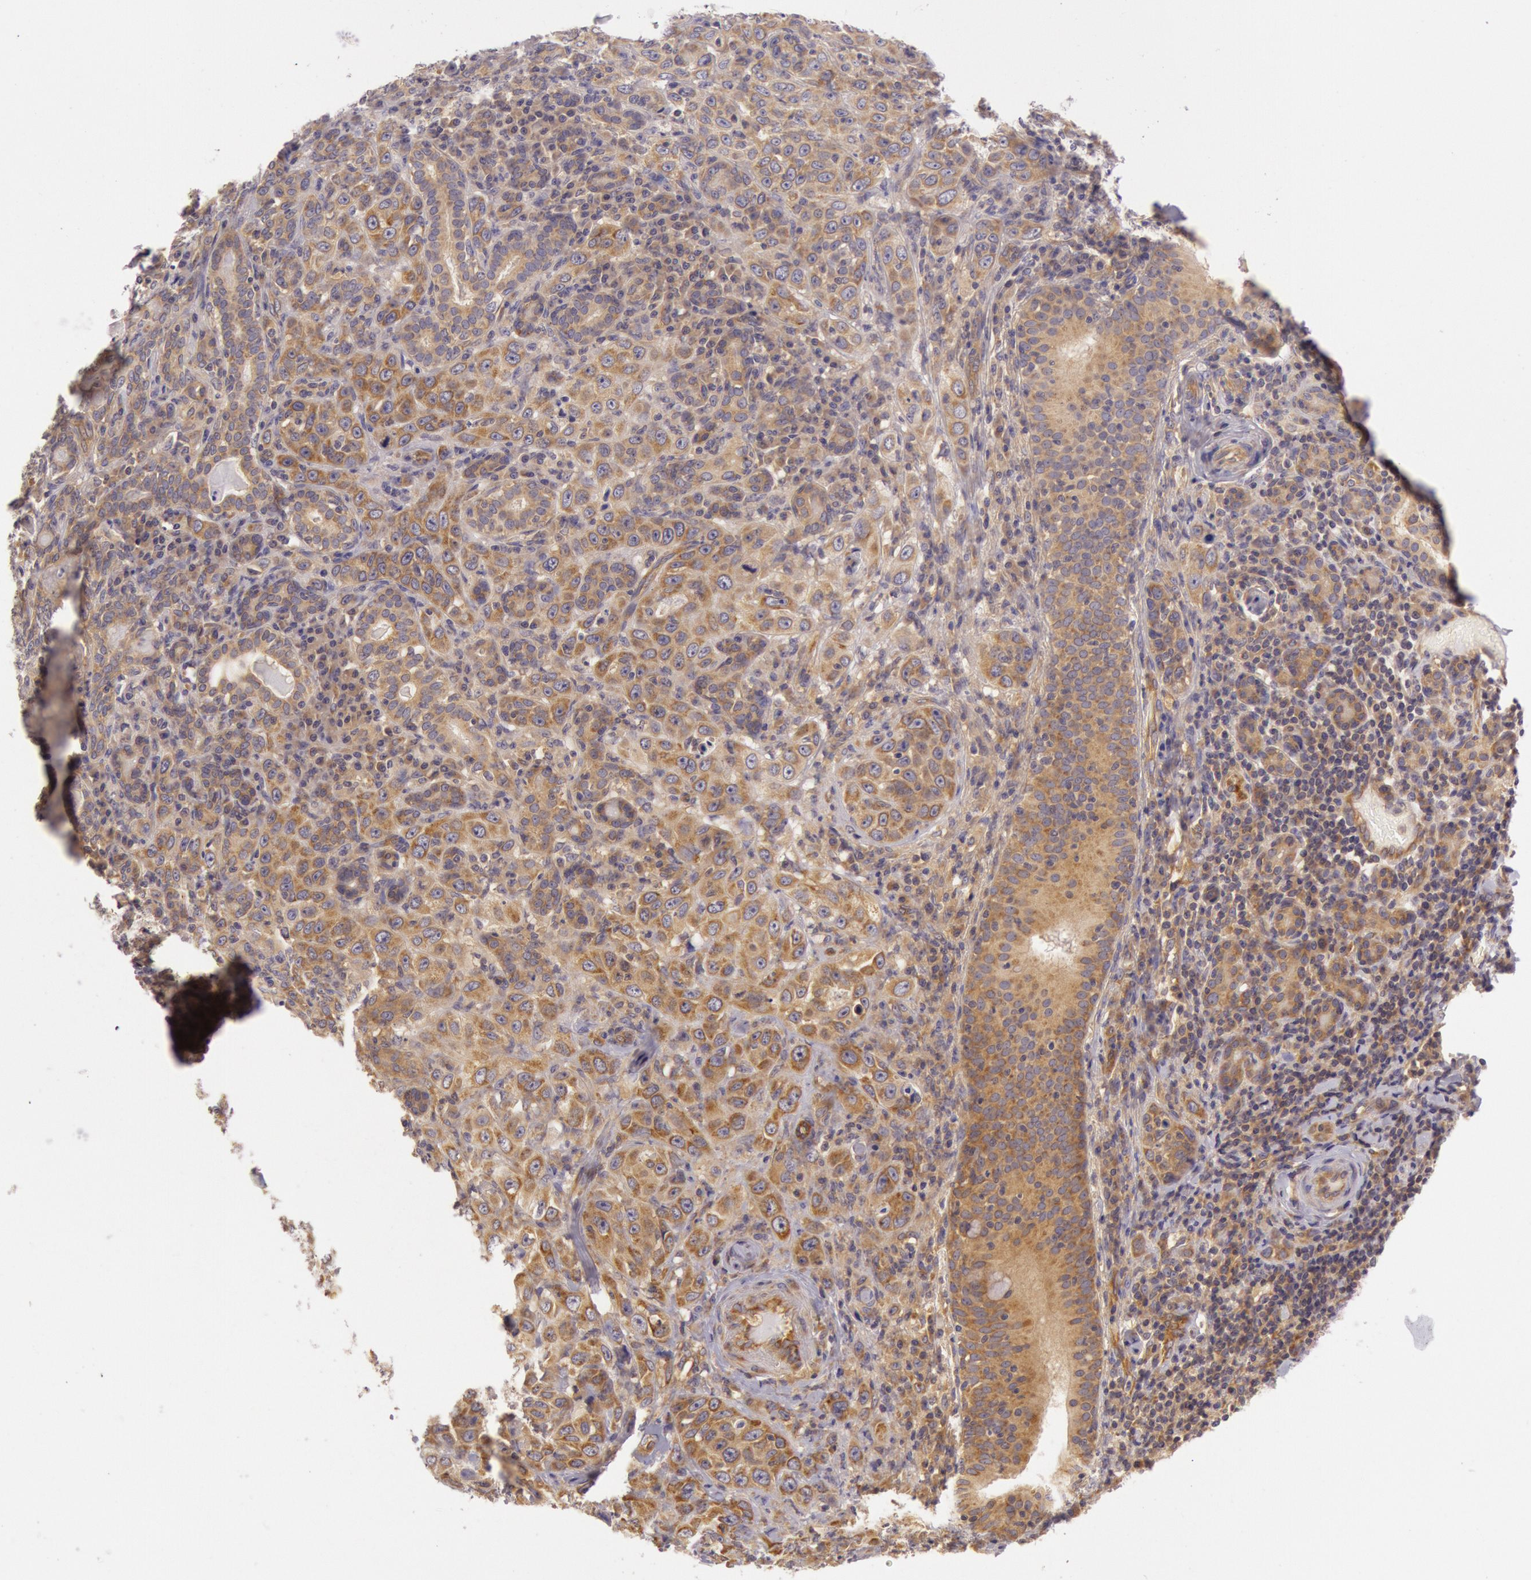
{"staining": {"intensity": "moderate", "quantity": ">75%", "location": "cytoplasmic/membranous"}, "tissue": "skin cancer", "cell_type": "Tumor cells", "image_type": "cancer", "snomed": [{"axis": "morphology", "description": "Squamous cell carcinoma, NOS"}, {"axis": "topography", "description": "Skin"}], "caption": "Skin cancer was stained to show a protein in brown. There is medium levels of moderate cytoplasmic/membranous staining in approximately >75% of tumor cells.", "gene": "CHUK", "patient": {"sex": "male", "age": 84}}